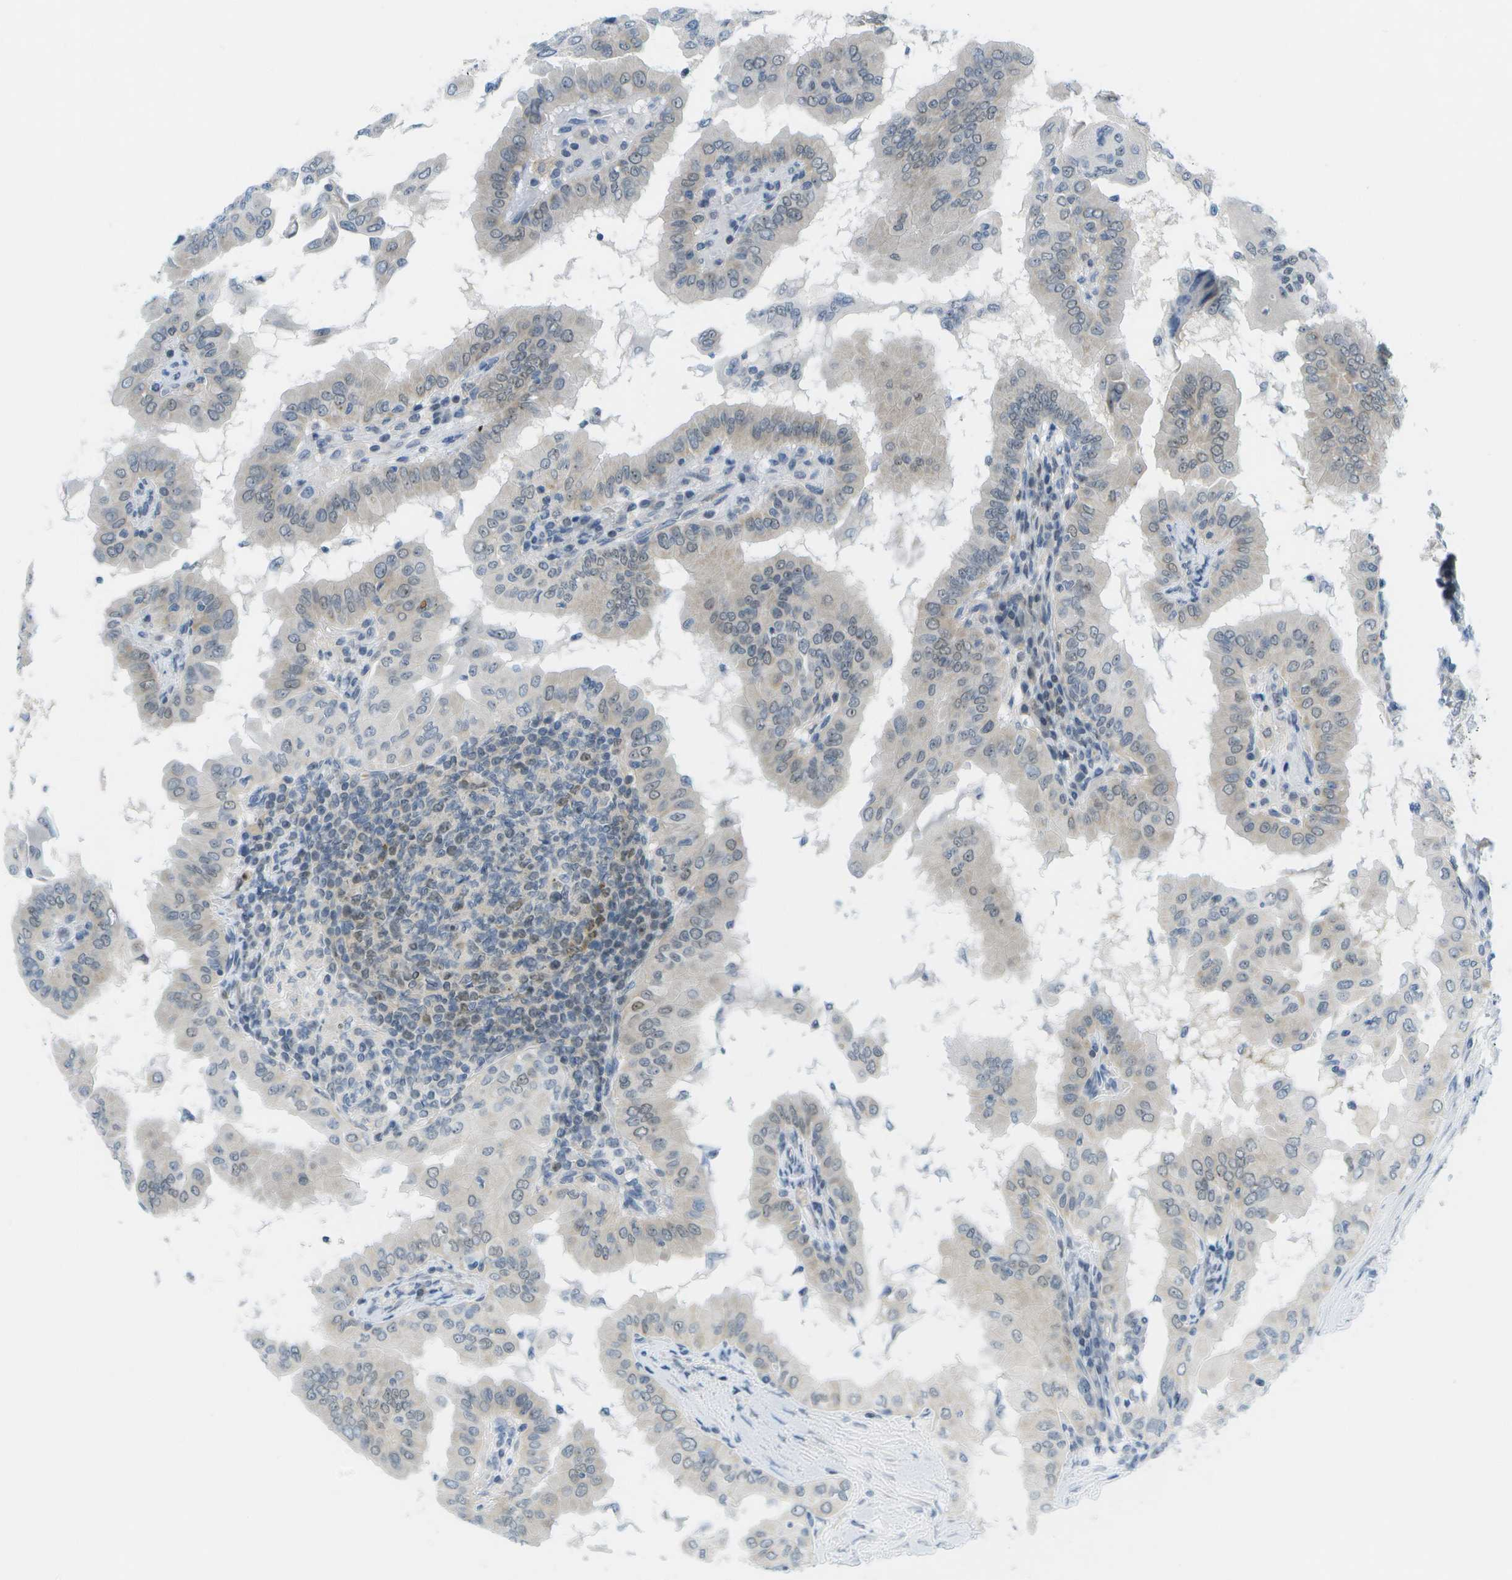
{"staining": {"intensity": "negative", "quantity": "none", "location": "none"}, "tissue": "thyroid cancer", "cell_type": "Tumor cells", "image_type": "cancer", "snomed": [{"axis": "morphology", "description": "Papillary adenocarcinoma, NOS"}, {"axis": "topography", "description": "Thyroid gland"}], "caption": "Immunohistochemistry (IHC) micrograph of neoplastic tissue: human papillary adenocarcinoma (thyroid) stained with DAB (3,3'-diaminobenzidine) demonstrates no significant protein positivity in tumor cells.", "gene": "PITHD1", "patient": {"sex": "male", "age": 33}}